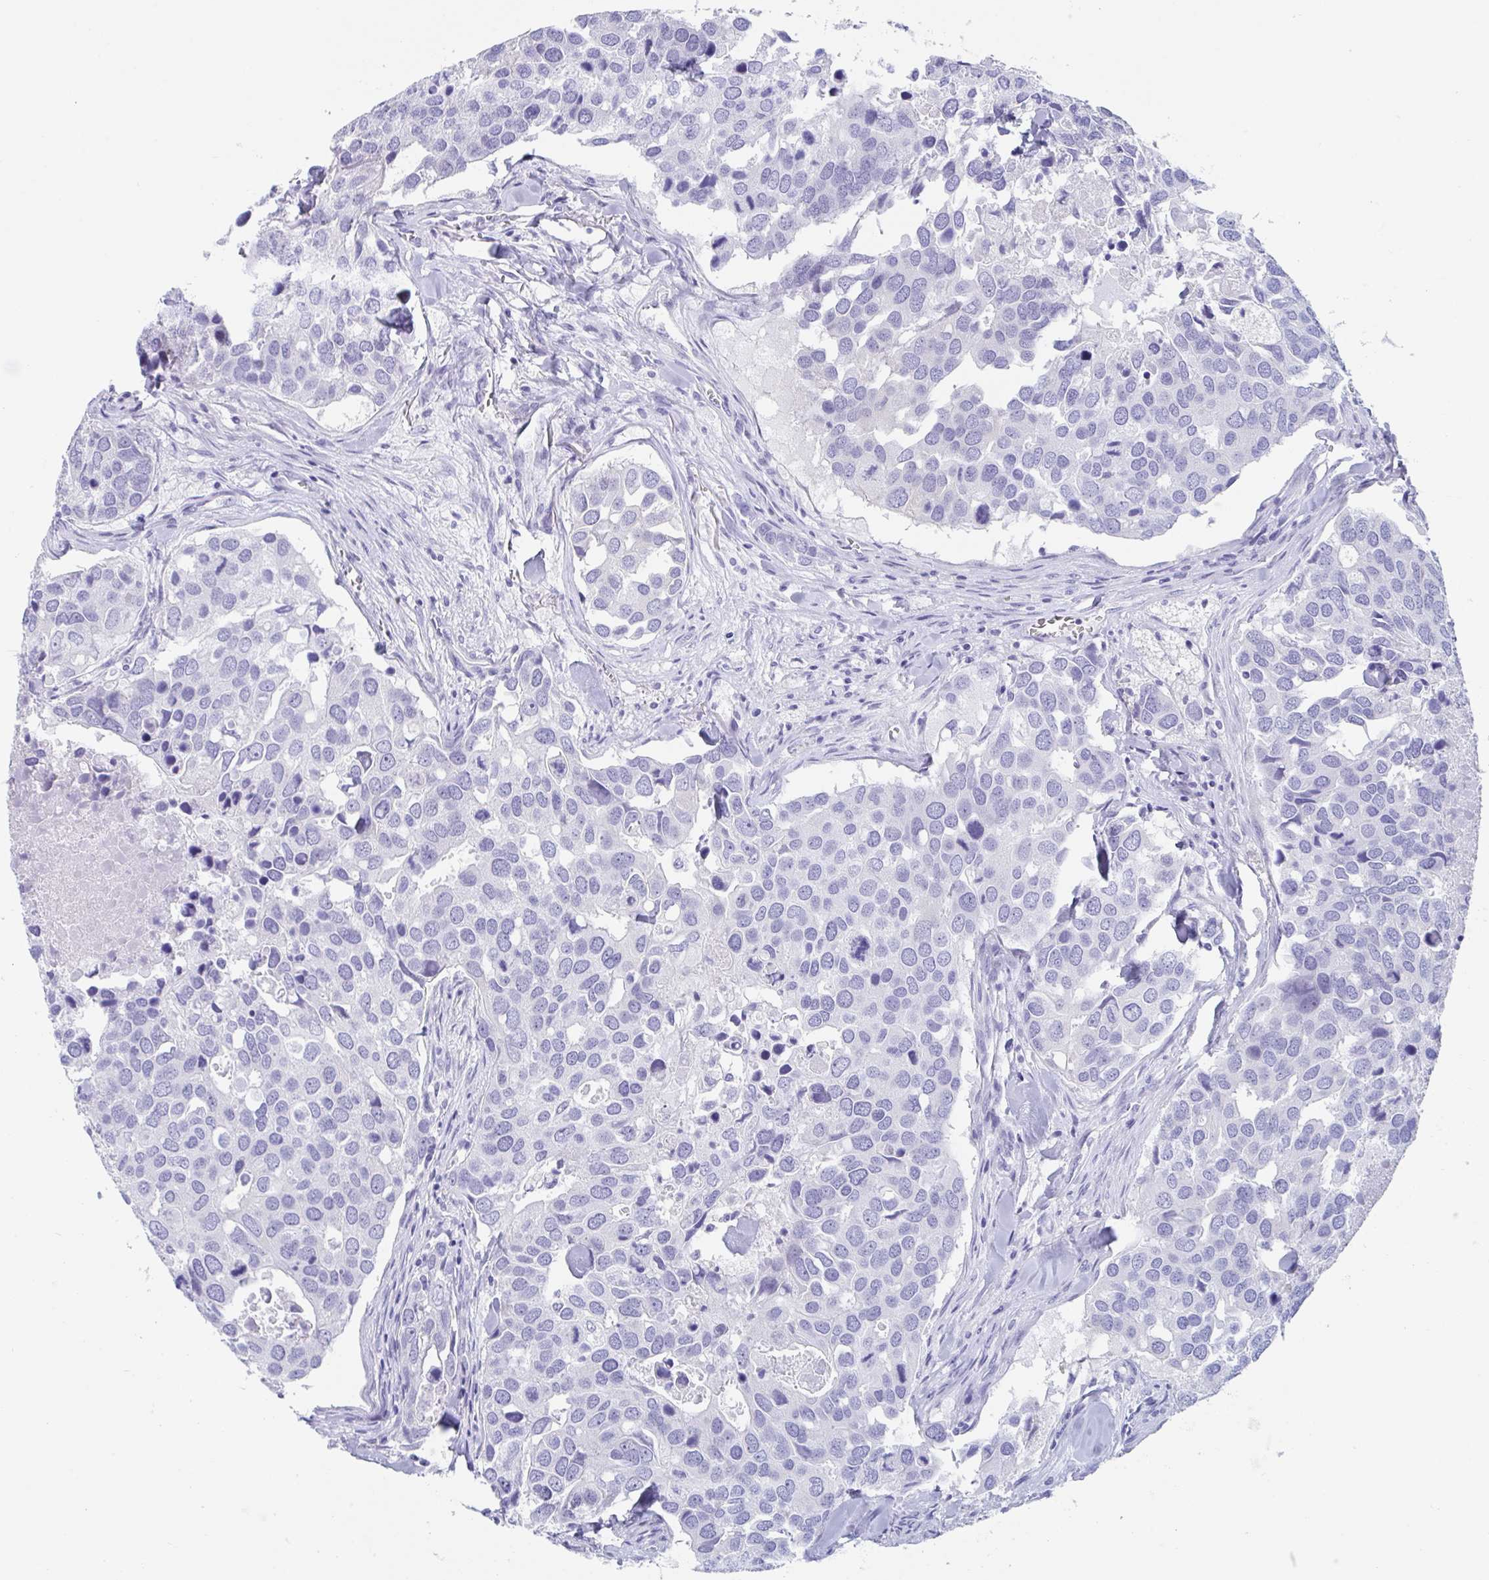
{"staining": {"intensity": "negative", "quantity": "none", "location": "none"}, "tissue": "breast cancer", "cell_type": "Tumor cells", "image_type": "cancer", "snomed": [{"axis": "morphology", "description": "Duct carcinoma"}, {"axis": "topography", "description": "Breast"}], "caption": "Tumor cells are negative for protein expression in human intraductal carcinoma (breast).", "gene": "ZPBP", "patient": {"sex": "female", "age": 83}}